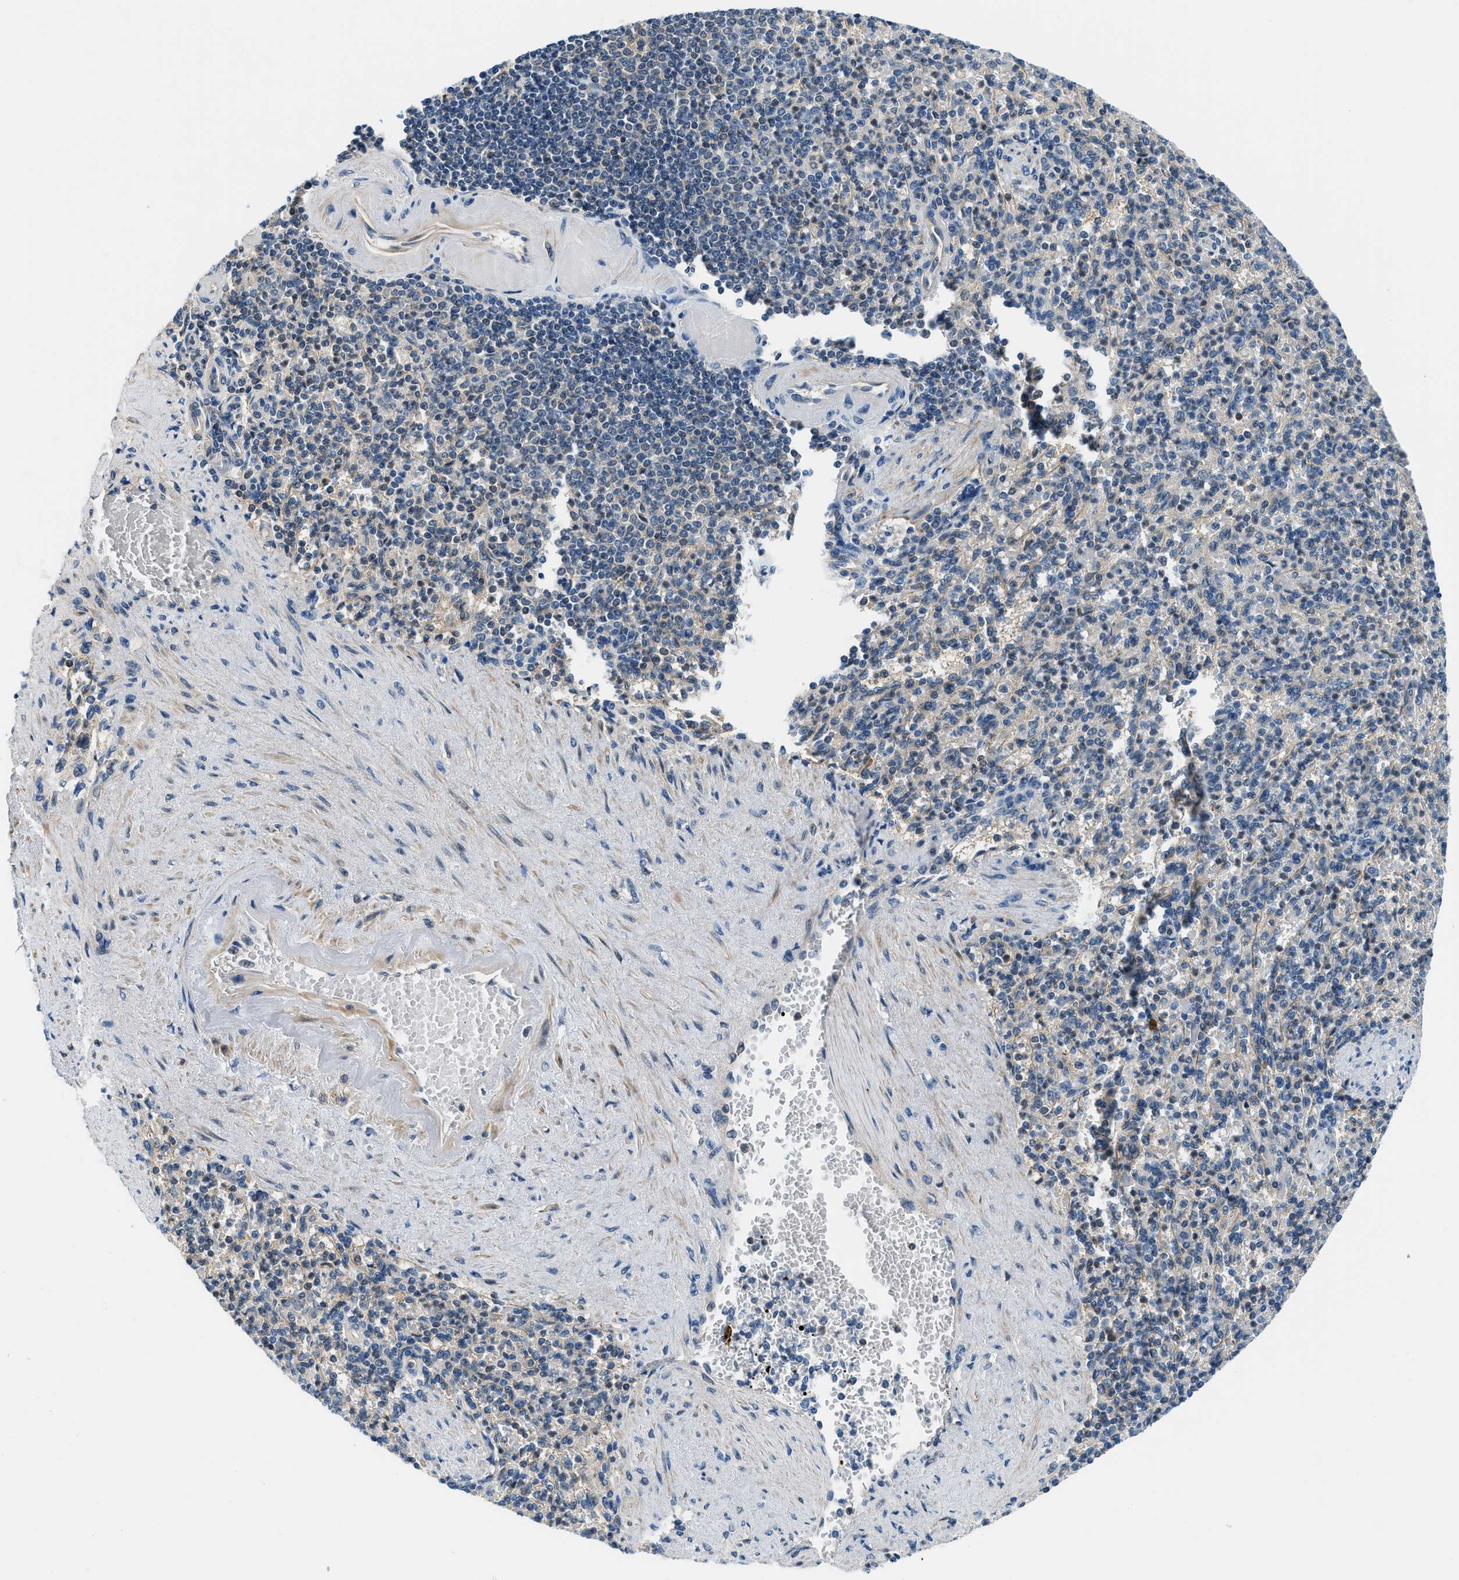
{"staining": {"intensity": "weak", "quantity": "25%-75%", "location": "cytoplasmic/membranous"}, "tissue": "spleen", "cell_type": "Cells in red pulp", "image_type": "normal", "snomed": [{"axis": "morphology", "description": "Normal tissue, NOS"}, {"axis": "topography", "description": "Spleen"}], "caption": "Immunohistochemical staining of unremarkable human spleen reveals weak cytoplasmic/membranous protein positivity in approximately 25%-75% of cells in red pulp. The staining was performed using DAB (3,3'-diaminobenzidine) to visualize the protein expression in brown, while the nuclei were stained in blue with hematoxylin (Magnification: 20x).", "gene": "CBLB", "patient": {"sex": "female", "age": 74}}